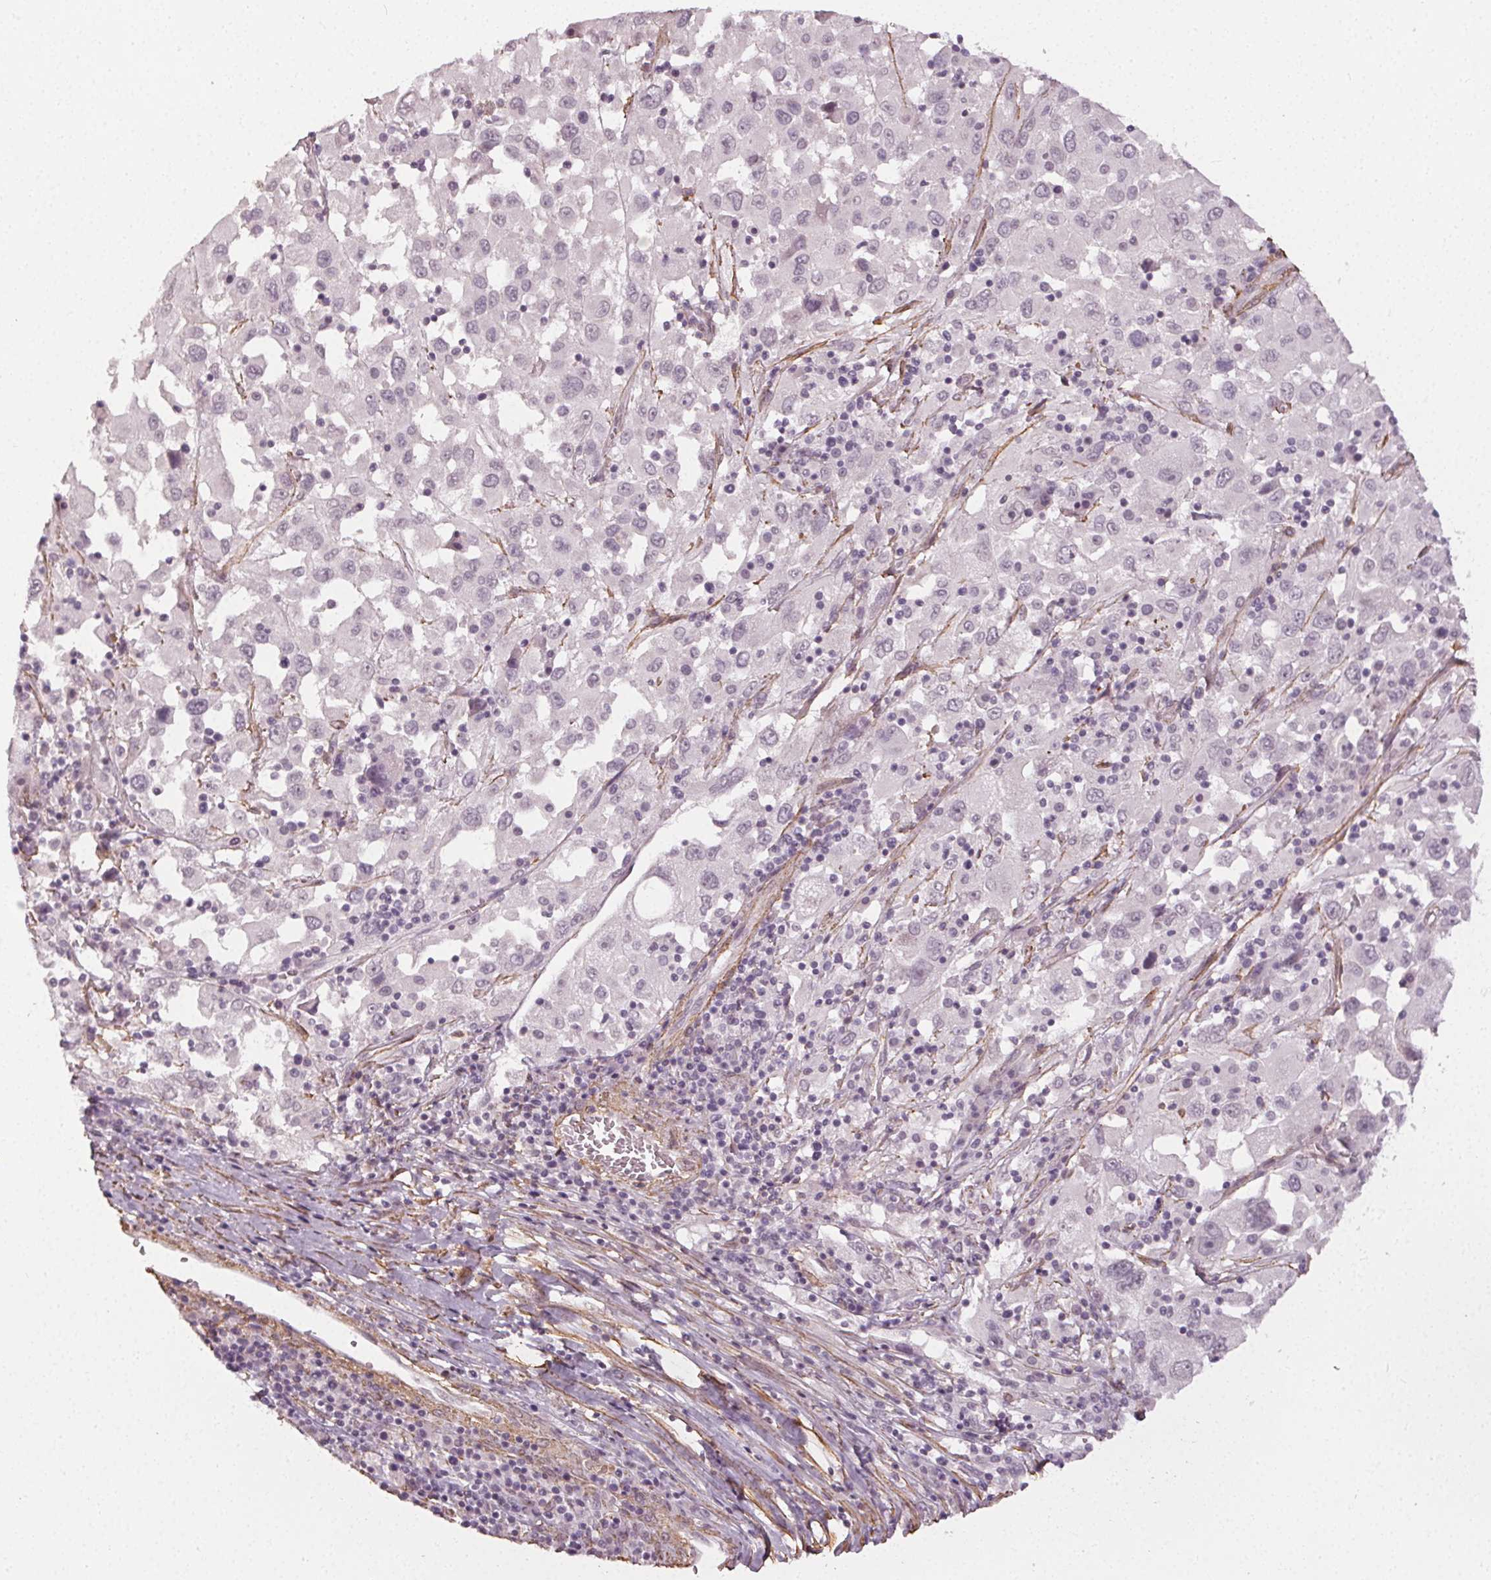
{"staining": {"intensity": "negative", "quantity": "none", "location": "none"}, "tissue": "melanoma", "cell_type": "Tumor cells", "image_type": "cancer", "snomed": [{"axis": "morphology", "description": "Malignant melanoma, Metastatic site"}, {"axis": "topography", "description": "Soft tissue"}], "caption": "Immunohistochemistry (IHC) of human melanoma displays no positivity in tumor cells.", "gene": "PKP1", "patient": {"sex": "male", "age": 50}}